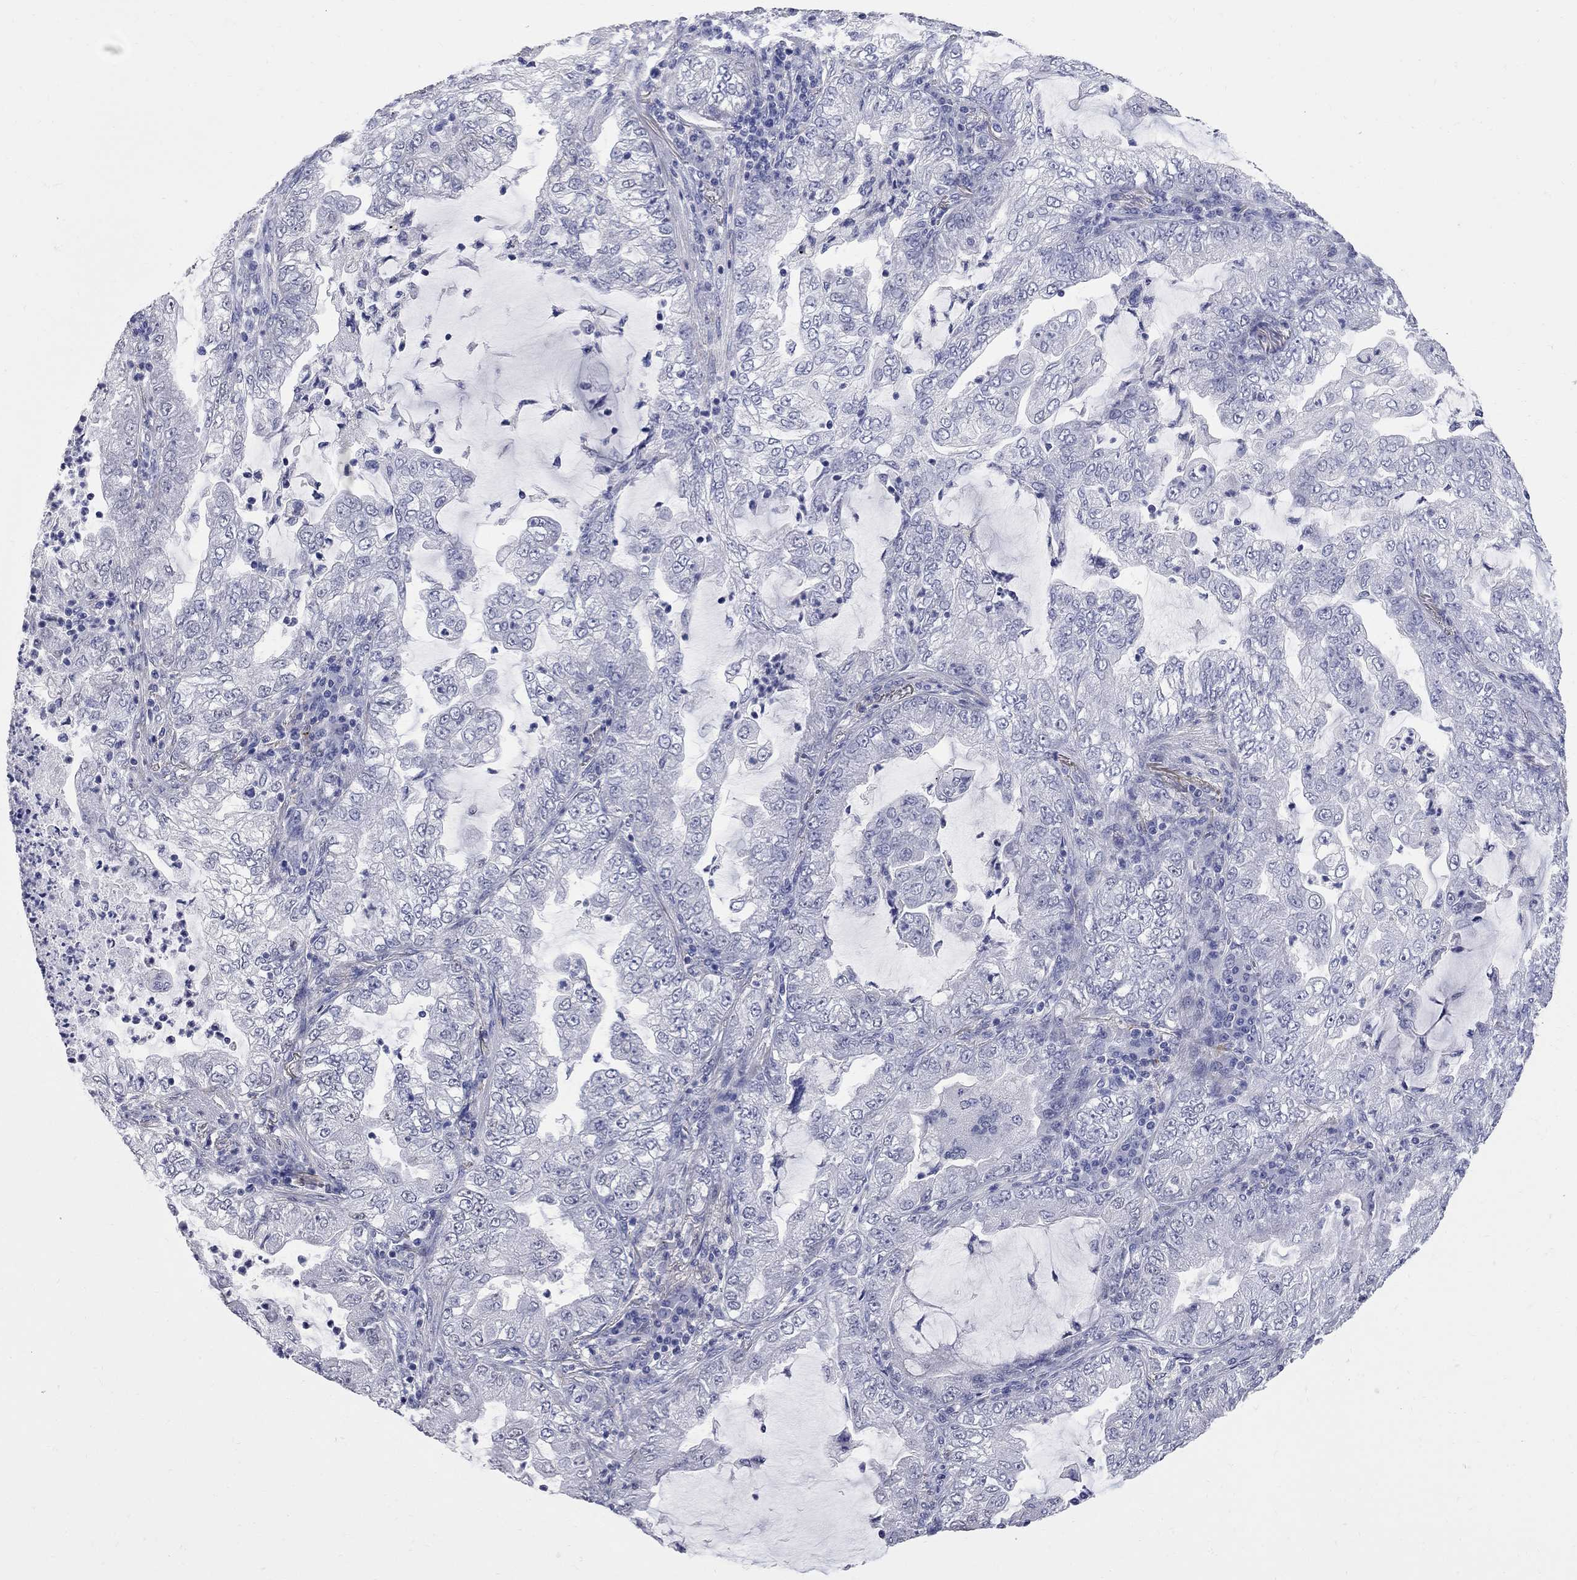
{"staining": {"intensity": "negative", "quantity": "none", "location": "none"}, "tissue": "lung cancer", "cell_type": "Tumor cells", "image_type": "cancer", "snomed": [{"axis": "morphology", "description": "Adenocarcinoma, NOS"}, {"axis": "topography", "description": "Lung"}], "caption": "IHC micrograph of neoplastic tissue: human adenocarcinoma (lung) stained with DAB (3,3'-diaminobenzidine) displays no significant protein expression in tumor cells.", "gene": "FAM221B", "patient": {"sex": "female", "age": 73}}